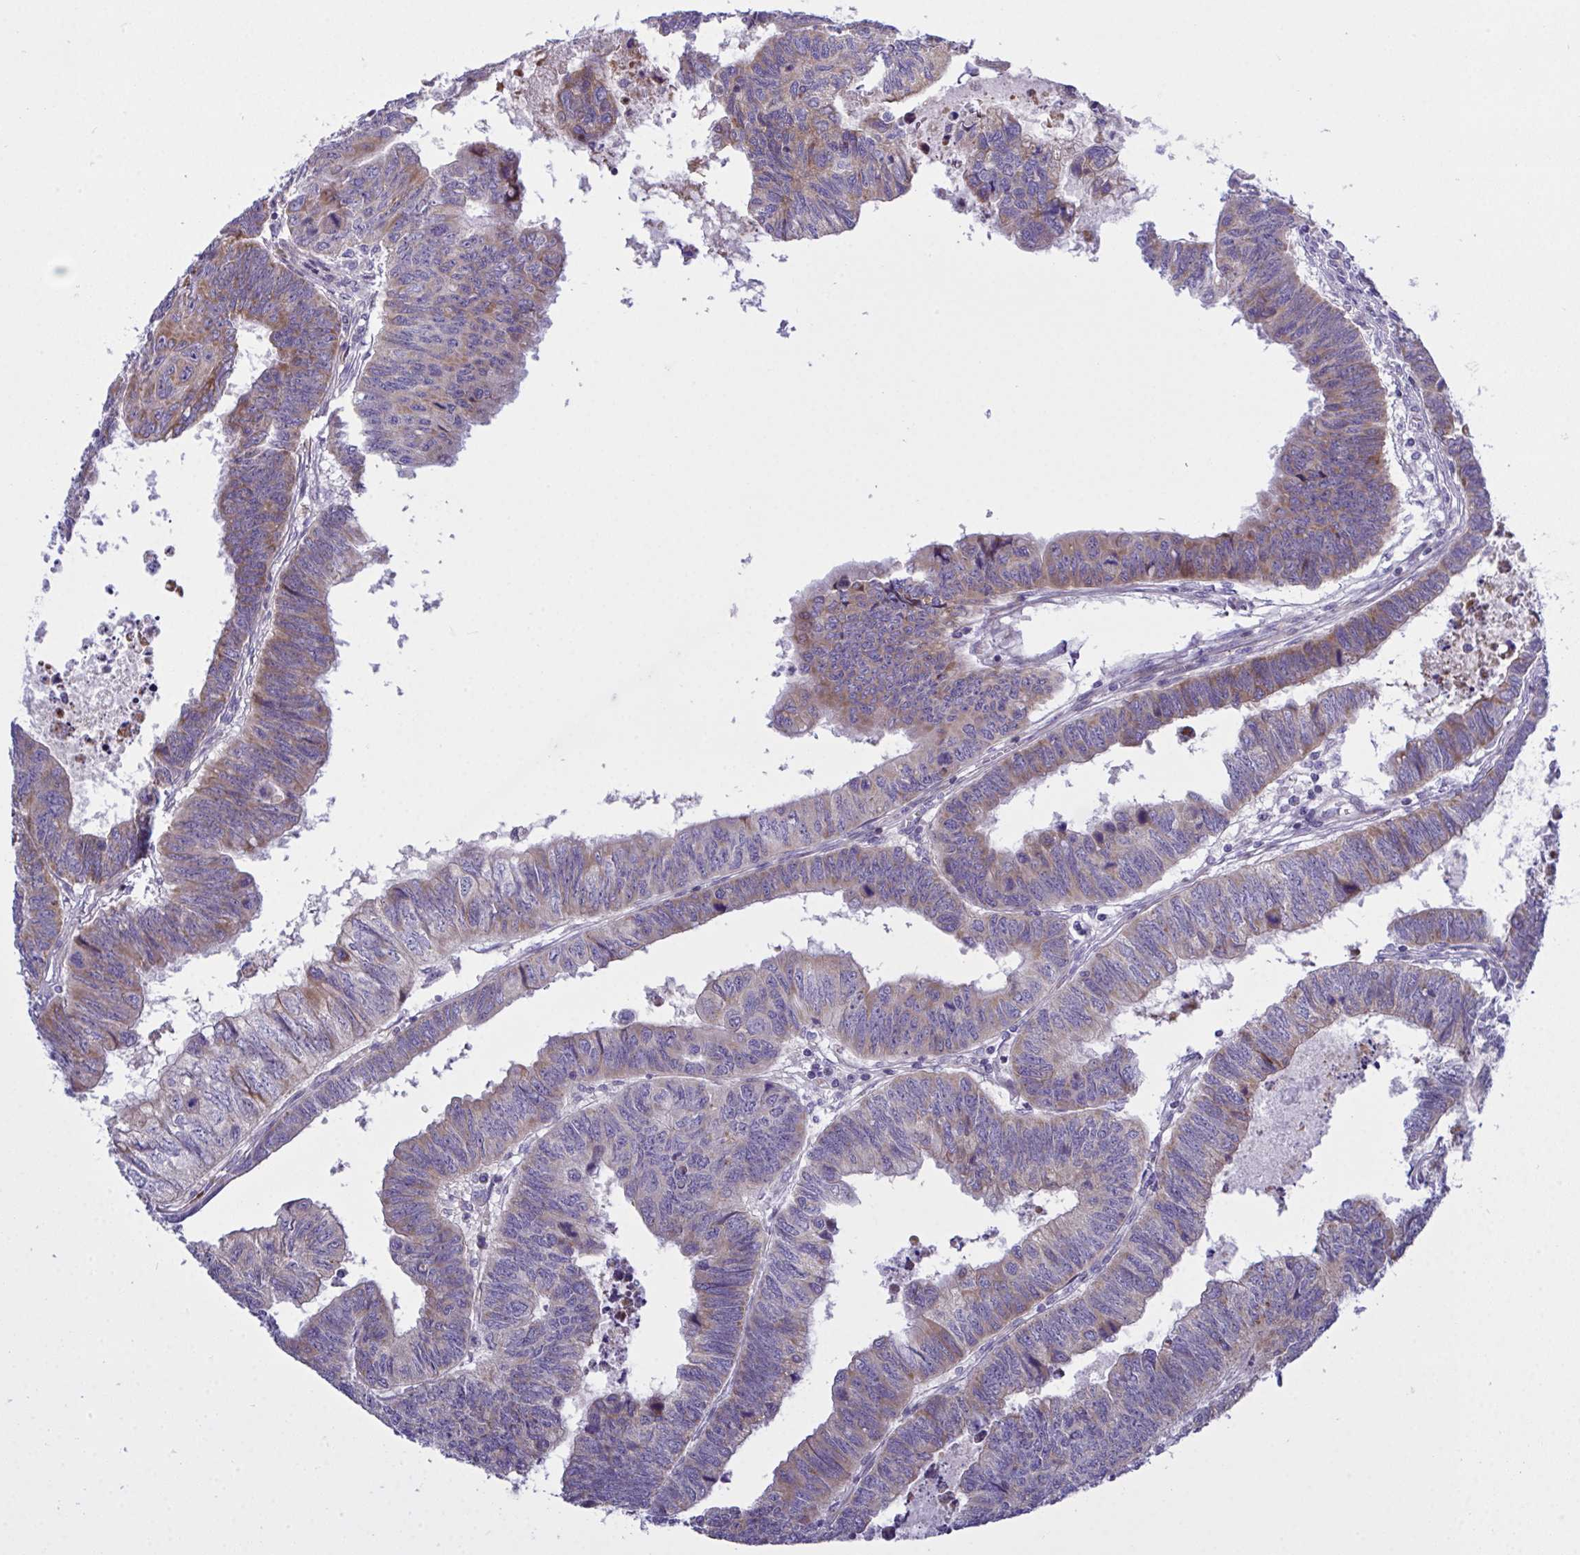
{"staining": {"intensity": "moderate", "quantity": "25%-75%", "location": "cytoplasmic/membranous"}, "tissue": "colorectal cancer", "cell_type": "Tumor cells", "image_type": "cancer", "snomed": [{"axis": "morphology", "description": "Adenocarcinoma, NOS"}, {"axis": "topography", "description": "Colon"}], "caption": "Brown immunohistochemical staining in human colorectal cancer shows moderate cytoplasmic/membranous positivity in about 25%-75% of tumor cells.", "gene": "NTN1", "patient": {"sex": "male", "age": 62}}